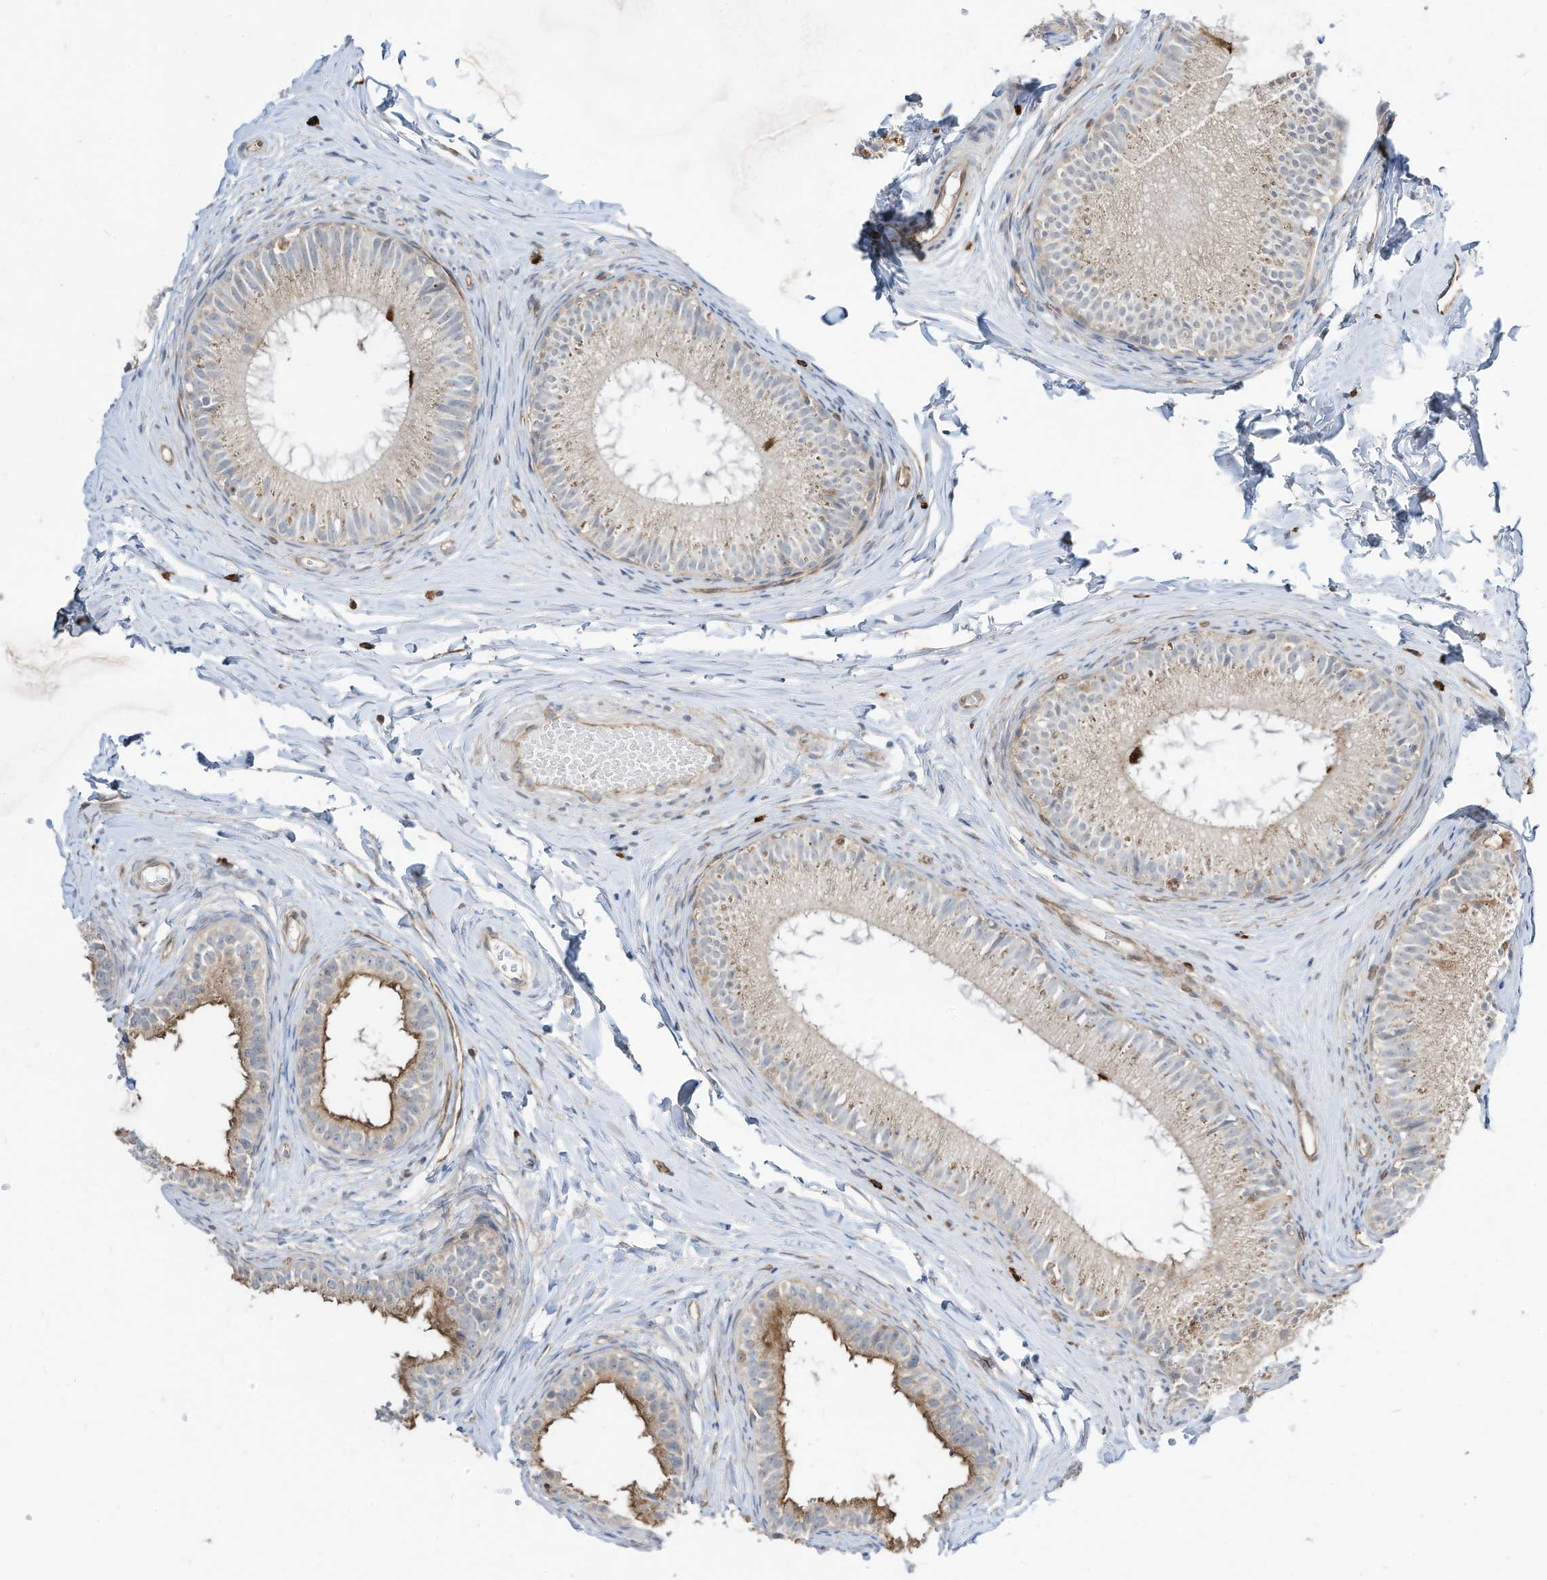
{"staining": {"intensity": "weak", "quantity": "25%-75%", "location": "cytoplasmic/membranous"}, "tissue": "epididymis", "cell_type": "Glandular cells", "image_type": "normal", "snomed": [{"axis": "morphology", "description": "Normal tissue, NOS"}, {"axis": "topography", "description": "Epididymis"}], "caption": "Glandular cells show low levels of weak cytoplasmic/membranous staining in about 25%-75% of cells in benign human epididymis. (IHC, brightfield microscopy, high magnification).", "gene": "DZIP3", "patient": {"sex": "male", "age": 34}}